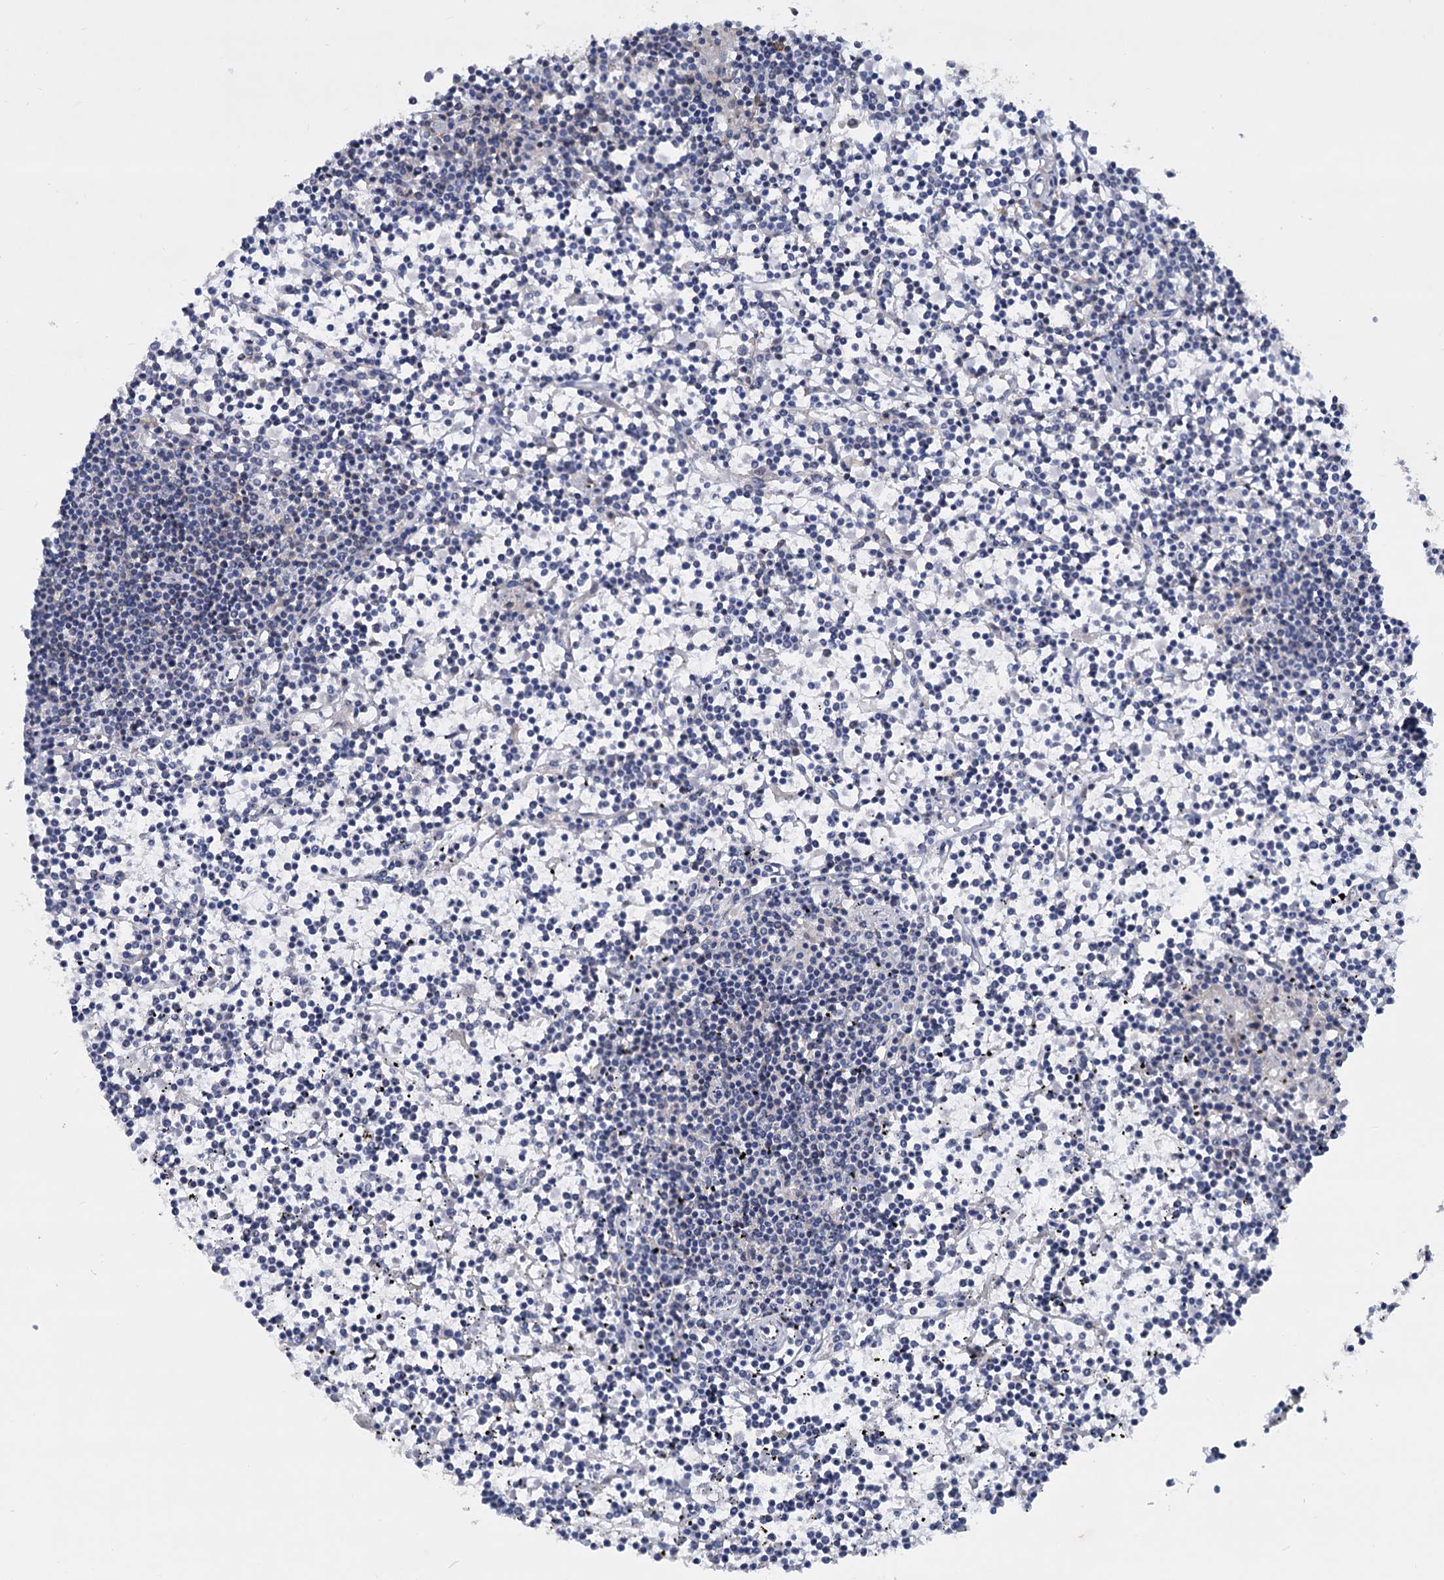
{"staining": {"intensity": "negative", "quantity": "none", "location": "none"}, "tissue": "lymphoma", "cell_type": "Tumor cells", "image_type": "cancer", "snomed": [{"axis": "morphology", "description": "Malignant lymphoma, non-Hodgkin's type, Low grade"}, {"axis": "topography", "description": "Spleen"}], "caption": "Immunohistochemical staining of lymphoma displays no significant expression in tumor cells.", "gene": "LRCH4", "patient": {"sex": "female", "age": 19}}